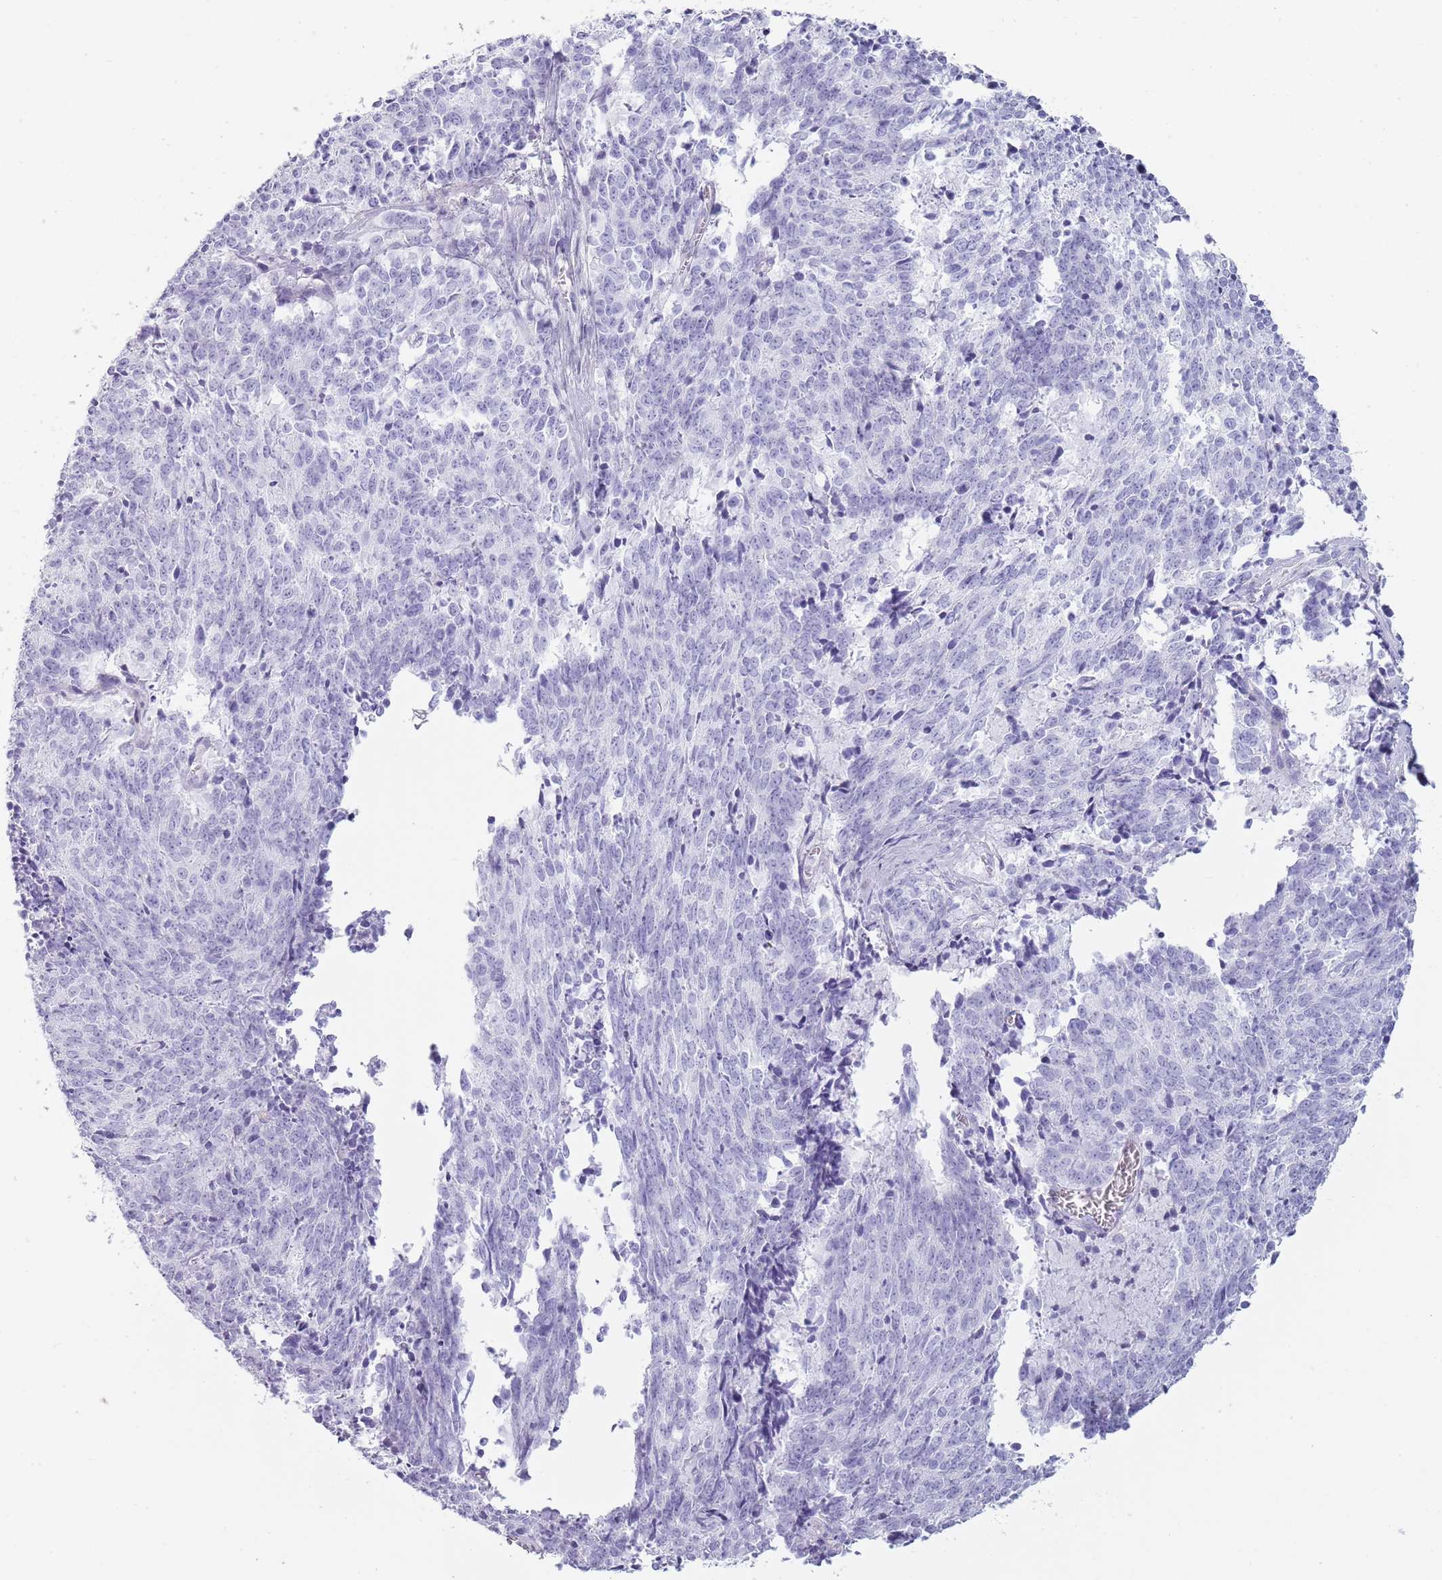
{"staining": {"intensity": "negative", "quantity": "none", "location": "none"}, "tissue": "cervical cancer", "cell_type": "Tumor cells", "image_type": "cancer", "snomed": [{"axis": "morphology", "description": "Squamous cell carcinoma, NOS"}, {"axis": "topography", "description": "Cervix"}], "caption": "A high-resolution histopathology image shows IHC staining of cervical cancer, which shows no significant expression in tumor cells. (IHC, brightfield microscopy, high magnification).", "gene": "COLEC12", "patient": {"sex": "female", "age": 29}}